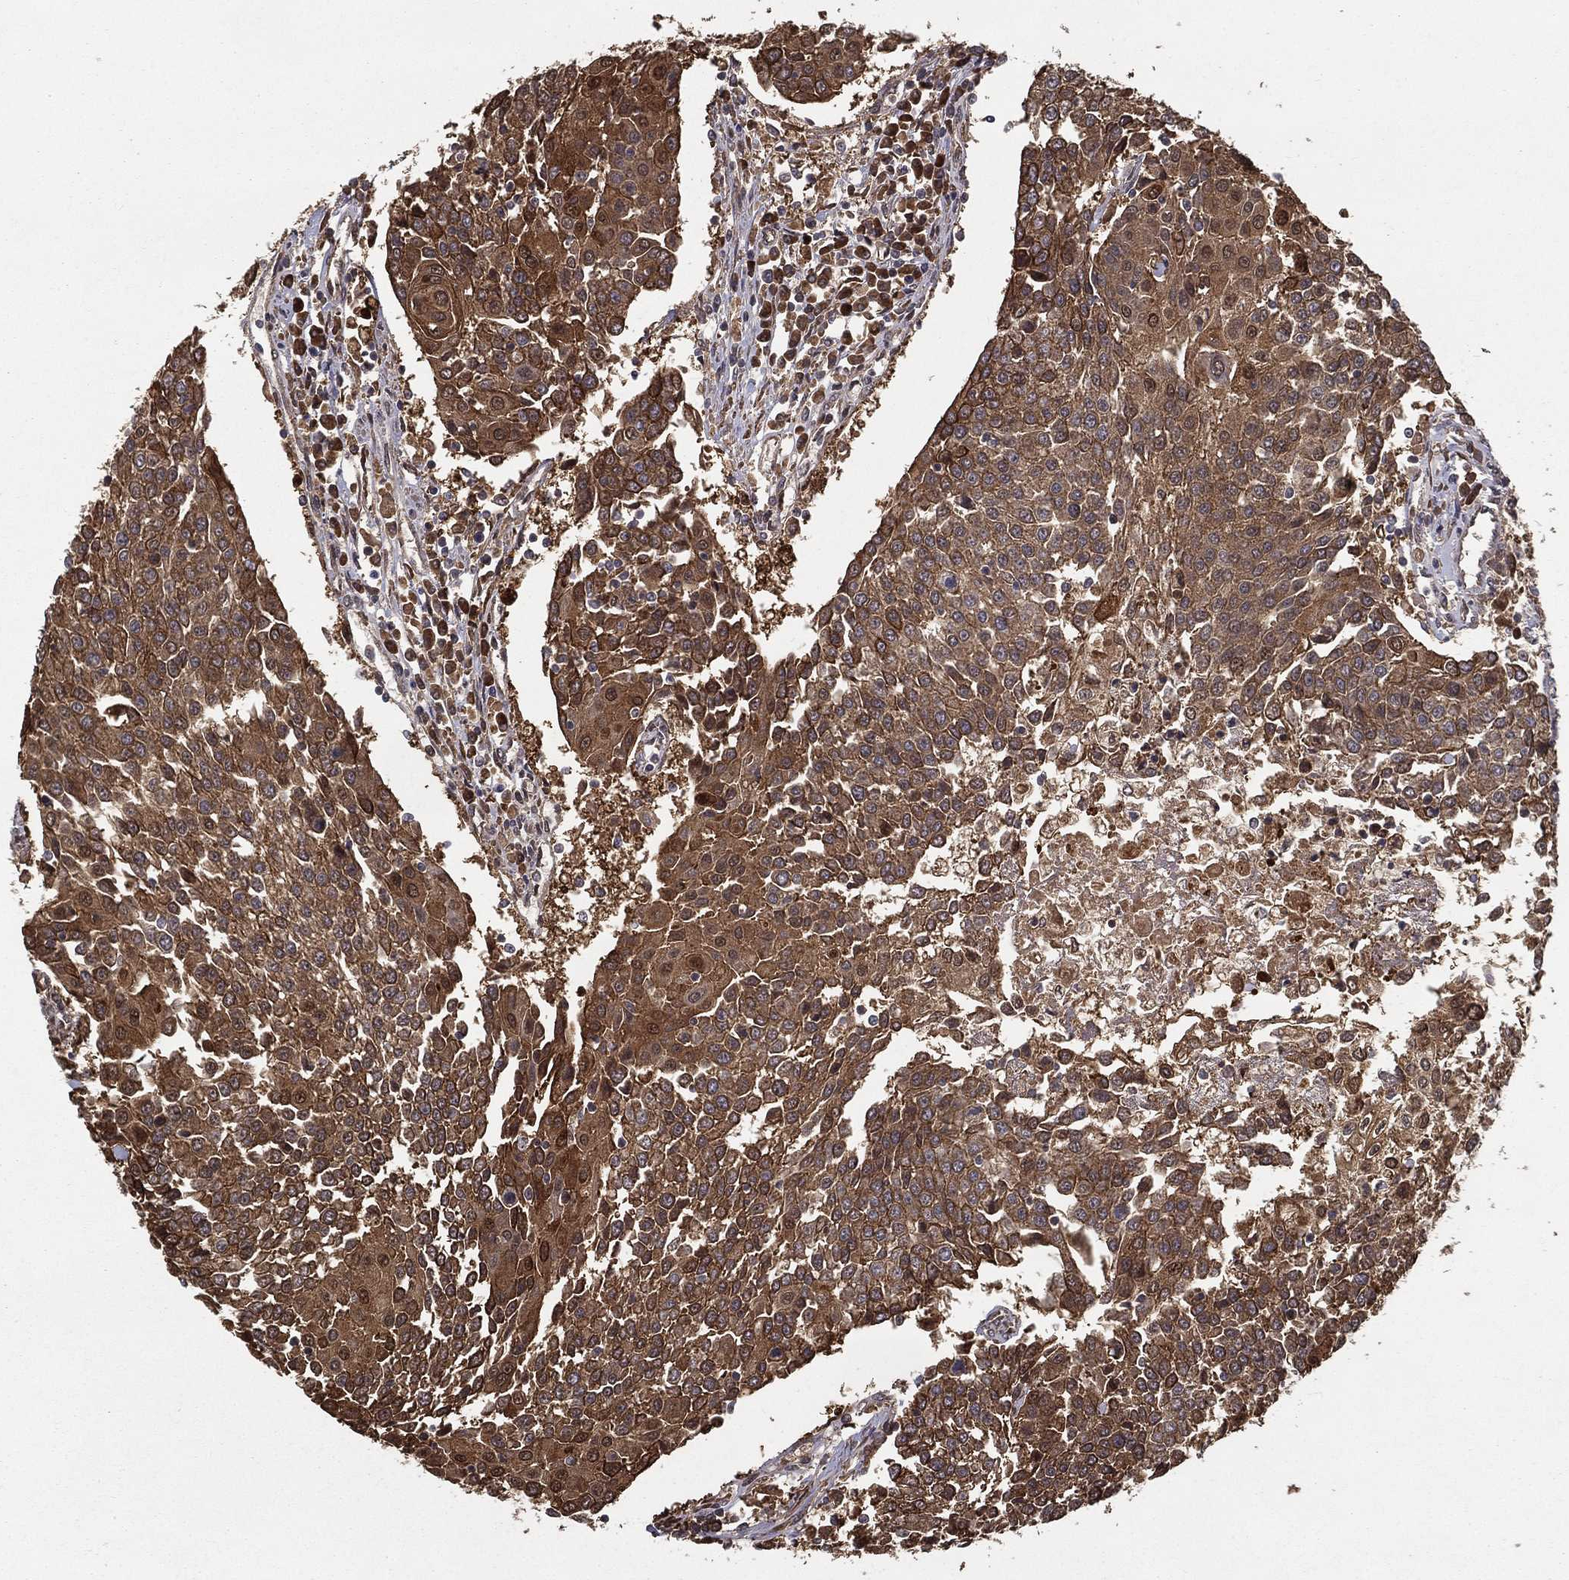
{"staining": {"intensity": "strong", "quantity": ">75%", "location": "cytoplasmic/membranous"}, "tissue": "urothelial cancer", "cell_type": "Tumor cells", "image_type": "cancer", "snomed": [{"axis": "morphology", "description": "Urothelial carcinoma, High grade"}, {"axis": "topography", "description": "Urinary bladder"}], "caption": "Urothelial carcinoma (high-grade) was stained to show a protein in brown. There is high levels of strong cytoplasmic/membranous staining in approximately >75% of tumor cells. Using DAB (3,3'-diaminobenzidine) (brown) and hematoxylin (blue) stains, captured at high magnification using brightfield microscopy.", "gene": "SLC6A6", "patient": {"sex": "female", "age": 85}}